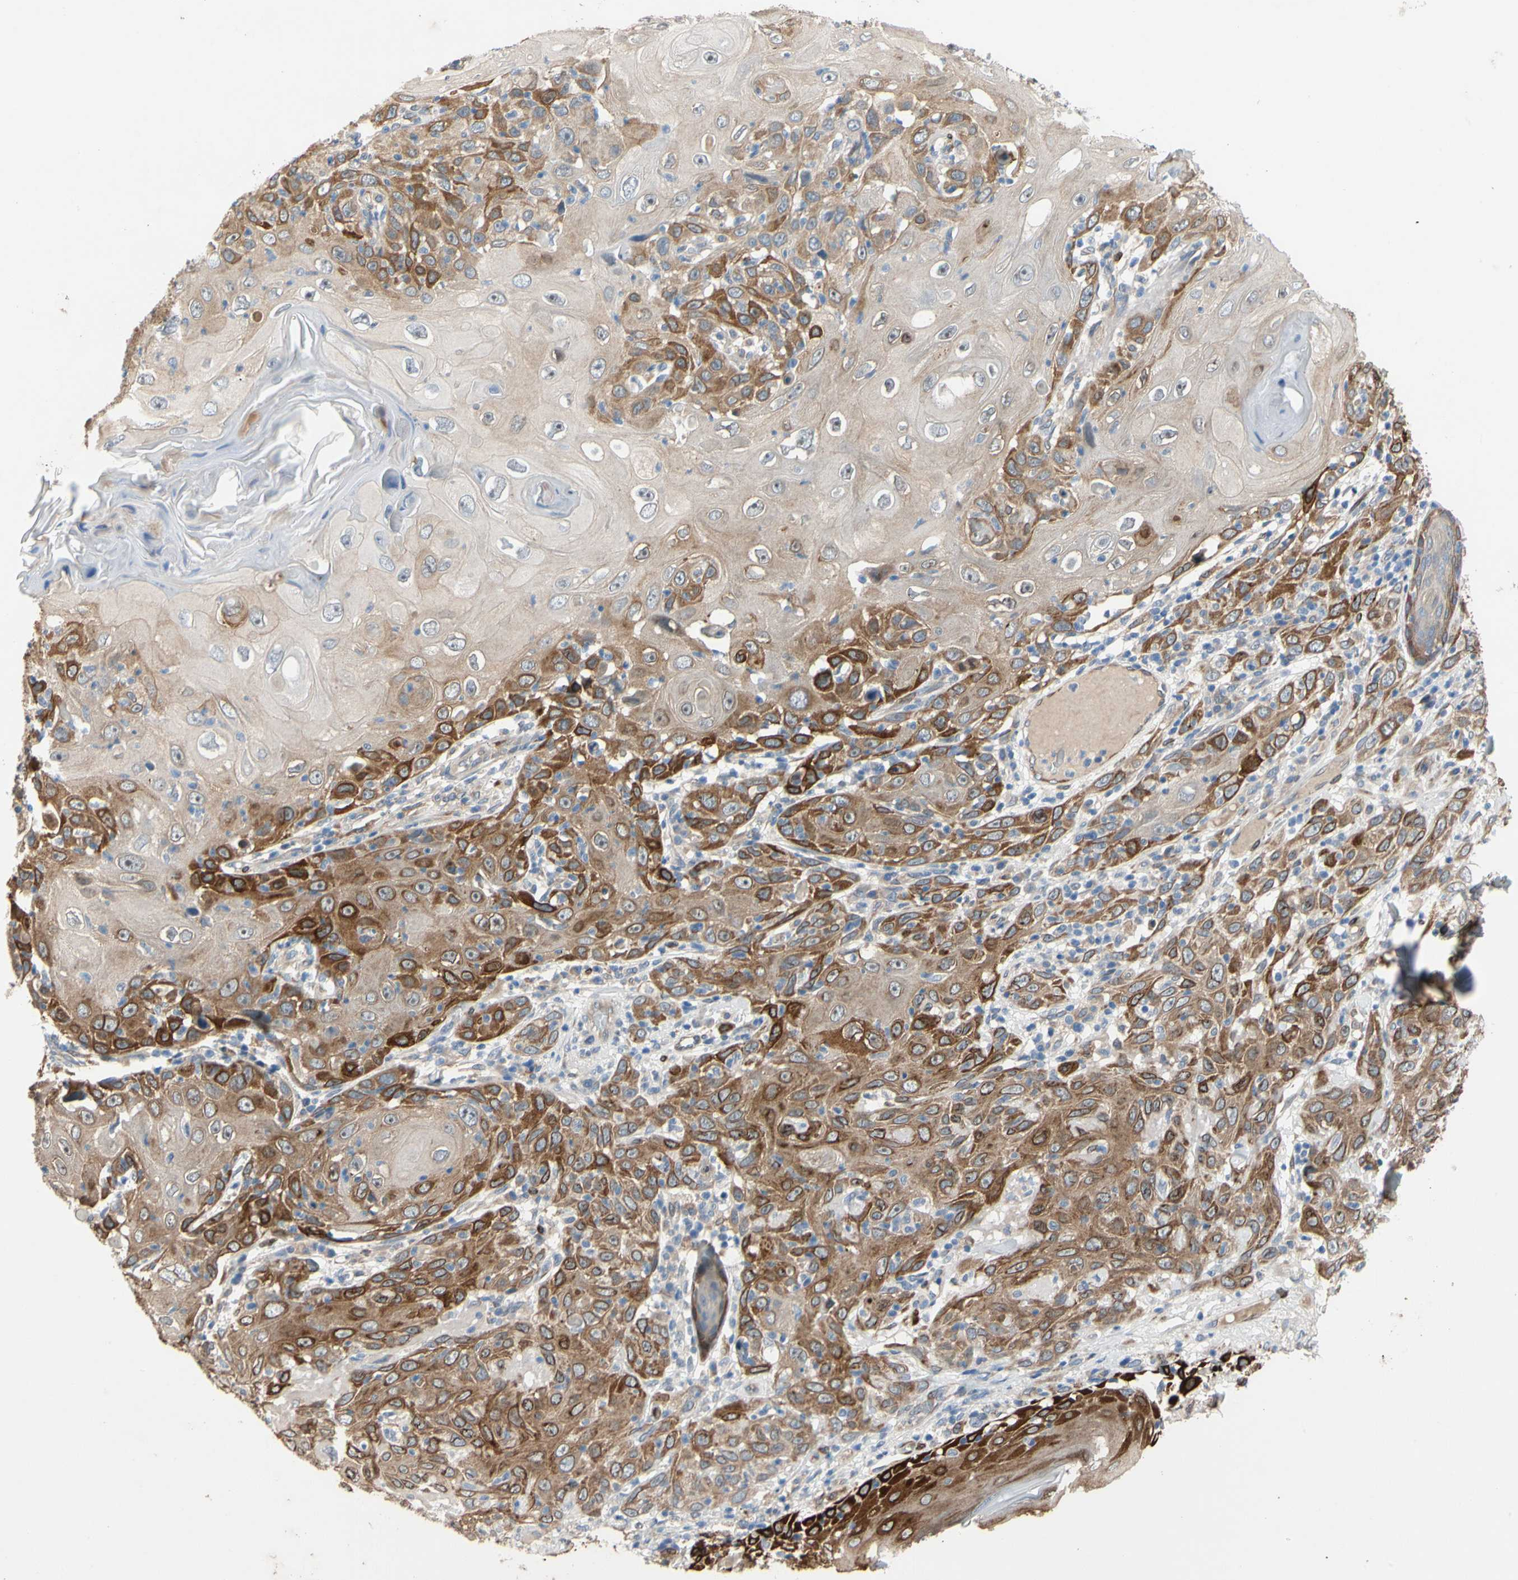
{"staining": {"intensity": "moderate", "quantity": ">75%", "location": "cytoplasmic/membranous"}, "tissue": "skin cancer", "cell_type": "Tumor cells", "image_type": "cancer", "snomed": [{"axis": "morphology", "description": "Squamous cell carcinoma, NOS"}, {"axis": "topography", "description": "Skin"}], "caption": "High-power microscopy captured an IHC micrograph of squamous cell carcinoma (skin), revealing moderate cytoplasmic/membranous staining in approximately >75% of tumor cells.", "gene": "PRXL2A", "patient": {"sex": "female", "age": 88}}